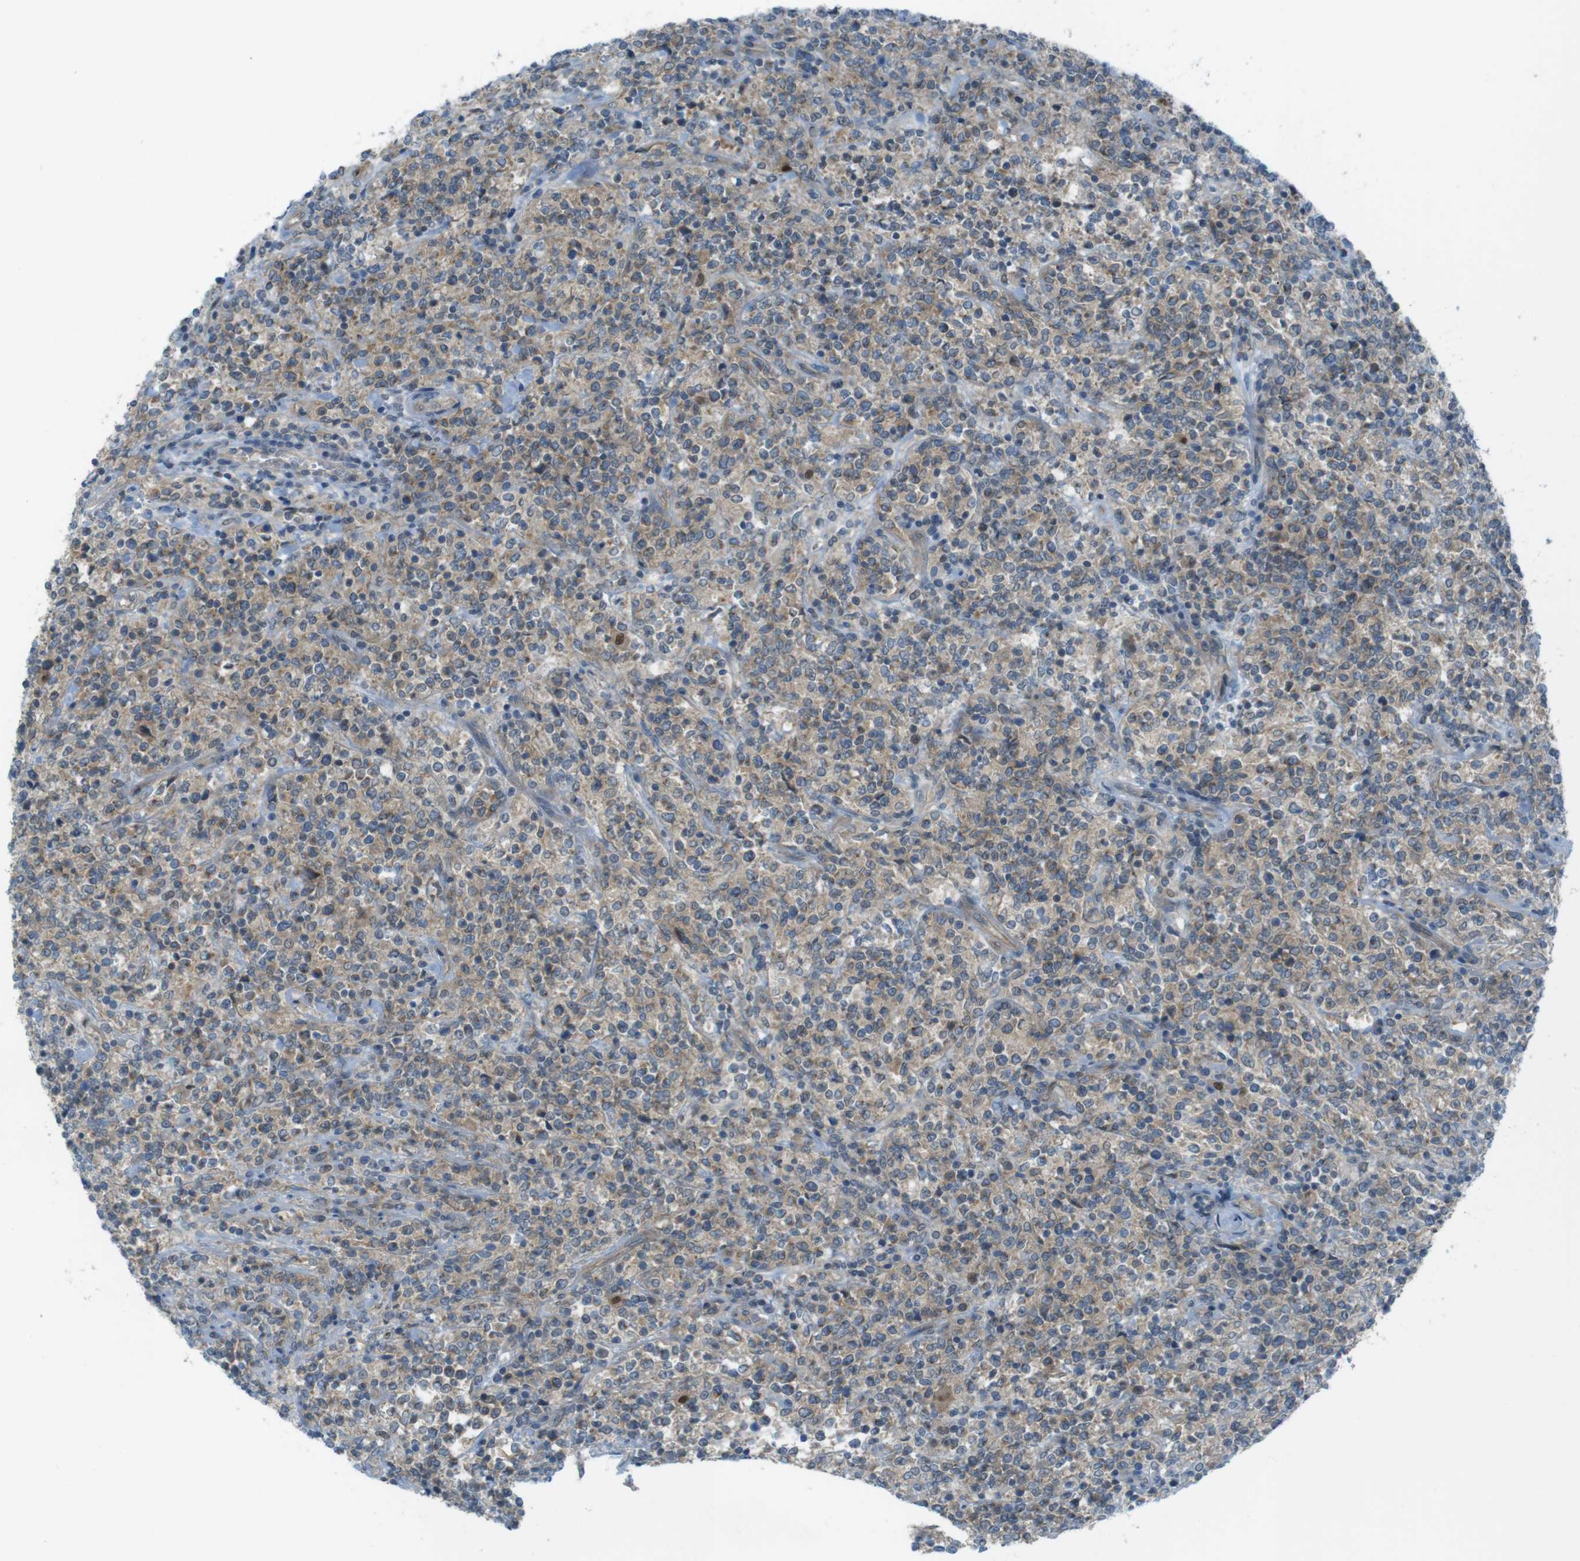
{"staining": {"intensity": "weak", "quantity": "<25%", "location": "cytoplasmic/membranous"}, "tissue": "lymphoma", "cell_type": "Tumor cells", "image_type": "cancer", "snomed": [{"axis": "morphology", "description": "Malignant lymphoma, non-Hodgkin's type, High grade"}, {"axis": "topography", "description": "Soft tissue"}], "caption": "Human malignant lymphoma, non-Hodgkin's type (high-grade) stained for a protein using immunohistochemistry demonstrates no staining in tumor cells.", "gene": "ZDHHC20", "patient": {"sex": "male", "age": 18}}